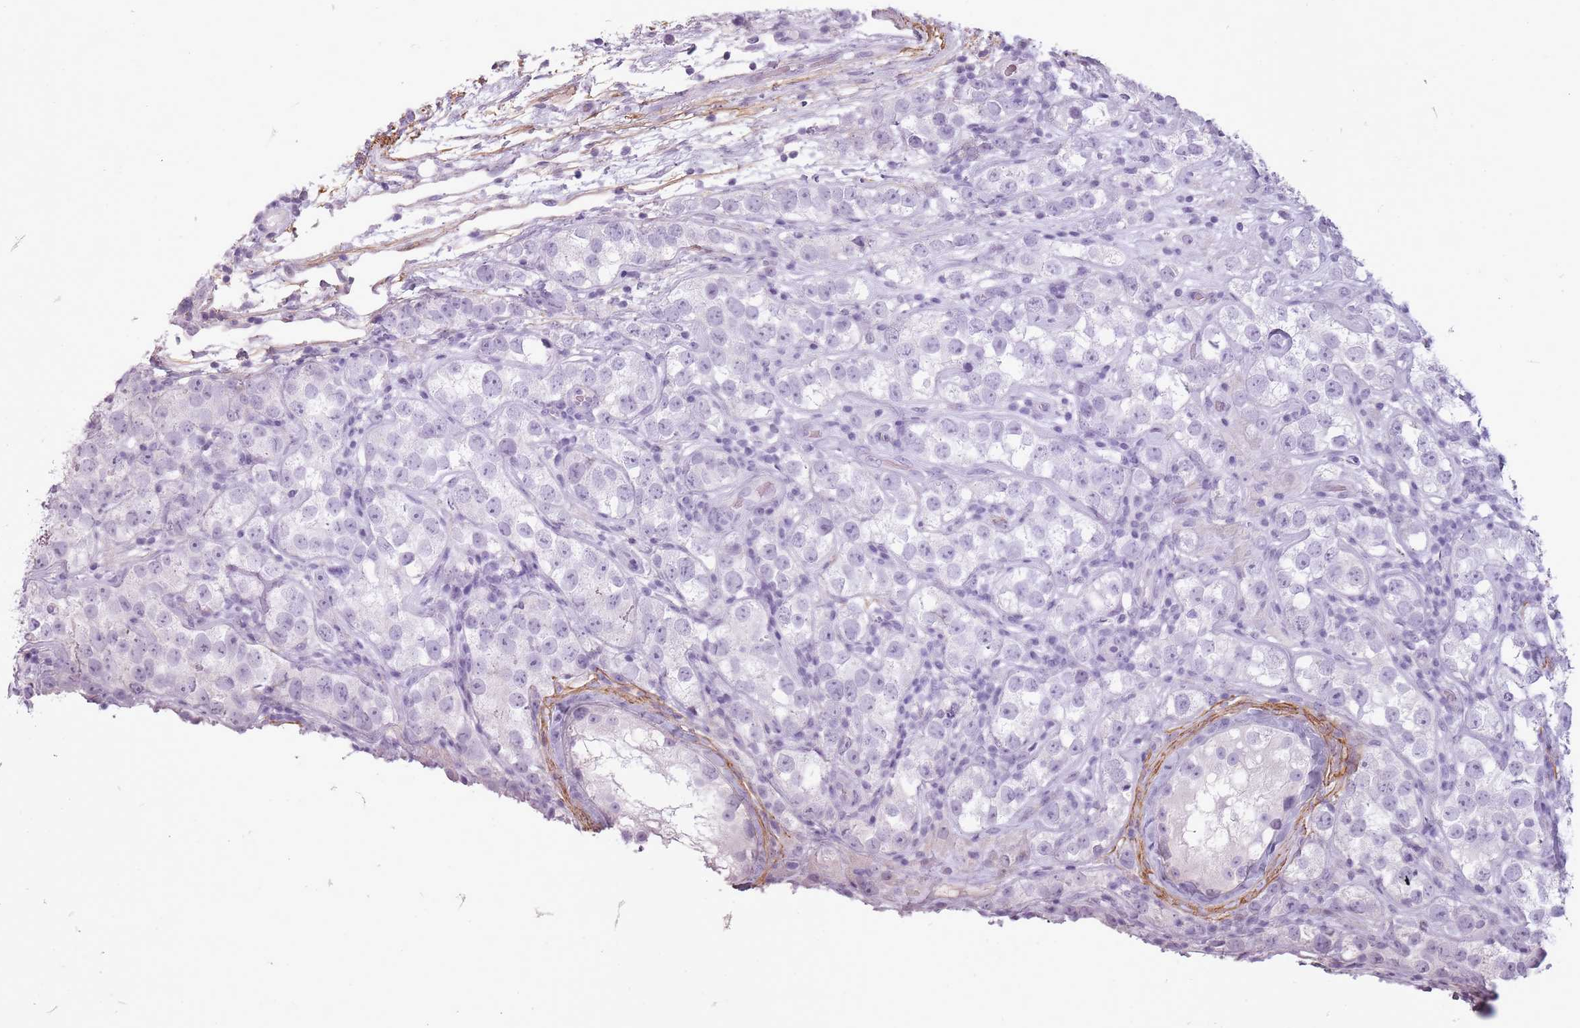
{"staining": {"intensity": "negative", "quantity": "none", "location": "none"}, "tissue": "testis cancer", "cell_type": "Tumor cells", "image_type": "cancer", "snomed": [{"axis": "morphology", "description": "Seminoma, NOS"}, {"axis": "topography", "description": "Testis"}], "caption": "This is an IHC photomicrograph of human testis cancer. There is no staining in tumor cells.", "gene": "RFX4", "patient": {"sex": "male", "age": 28}}